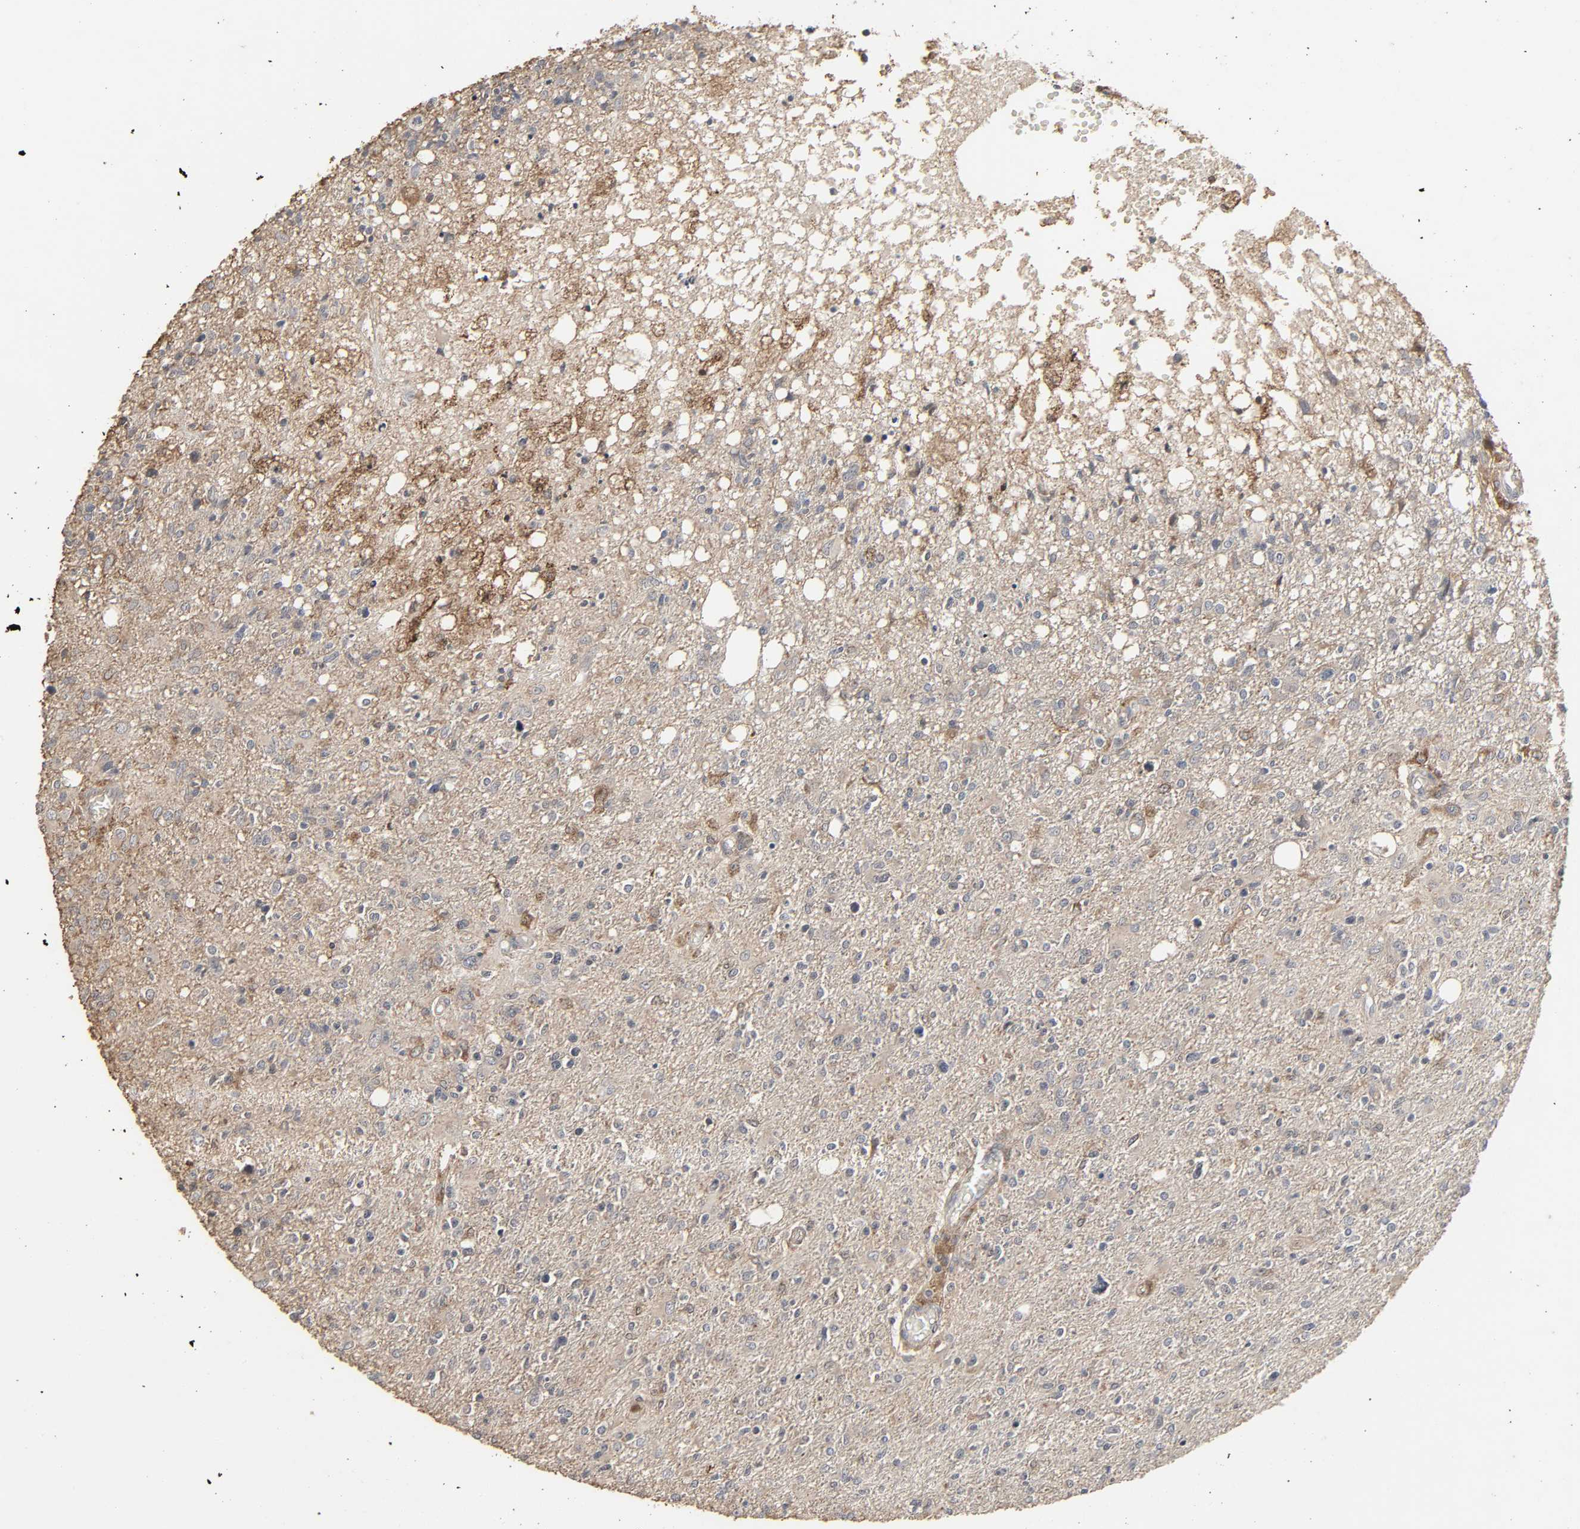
{"staining": {"intensity": "weak", "quantity": "<25%", "location": "cytoplasmic/membranous"}, "tissue": "glioma", "cell_type": "Tumor cells", "image_type": "cancer", "snomed": [{"axis": "morphology", "description": "Glioma, malignant, High grade"}, {"axis": "topography", "description": "Cerebral cortex"}], "caption": "This is a image of IHC staining of glioma, which shows no staining in tumor cells. (Brightfield microscopy of DAB (3,3'-diaminobenzidine) immunohistochemistry at high magnification).", "gene": "ADCY4", "patient": {"sex": "male", "age": 76}}